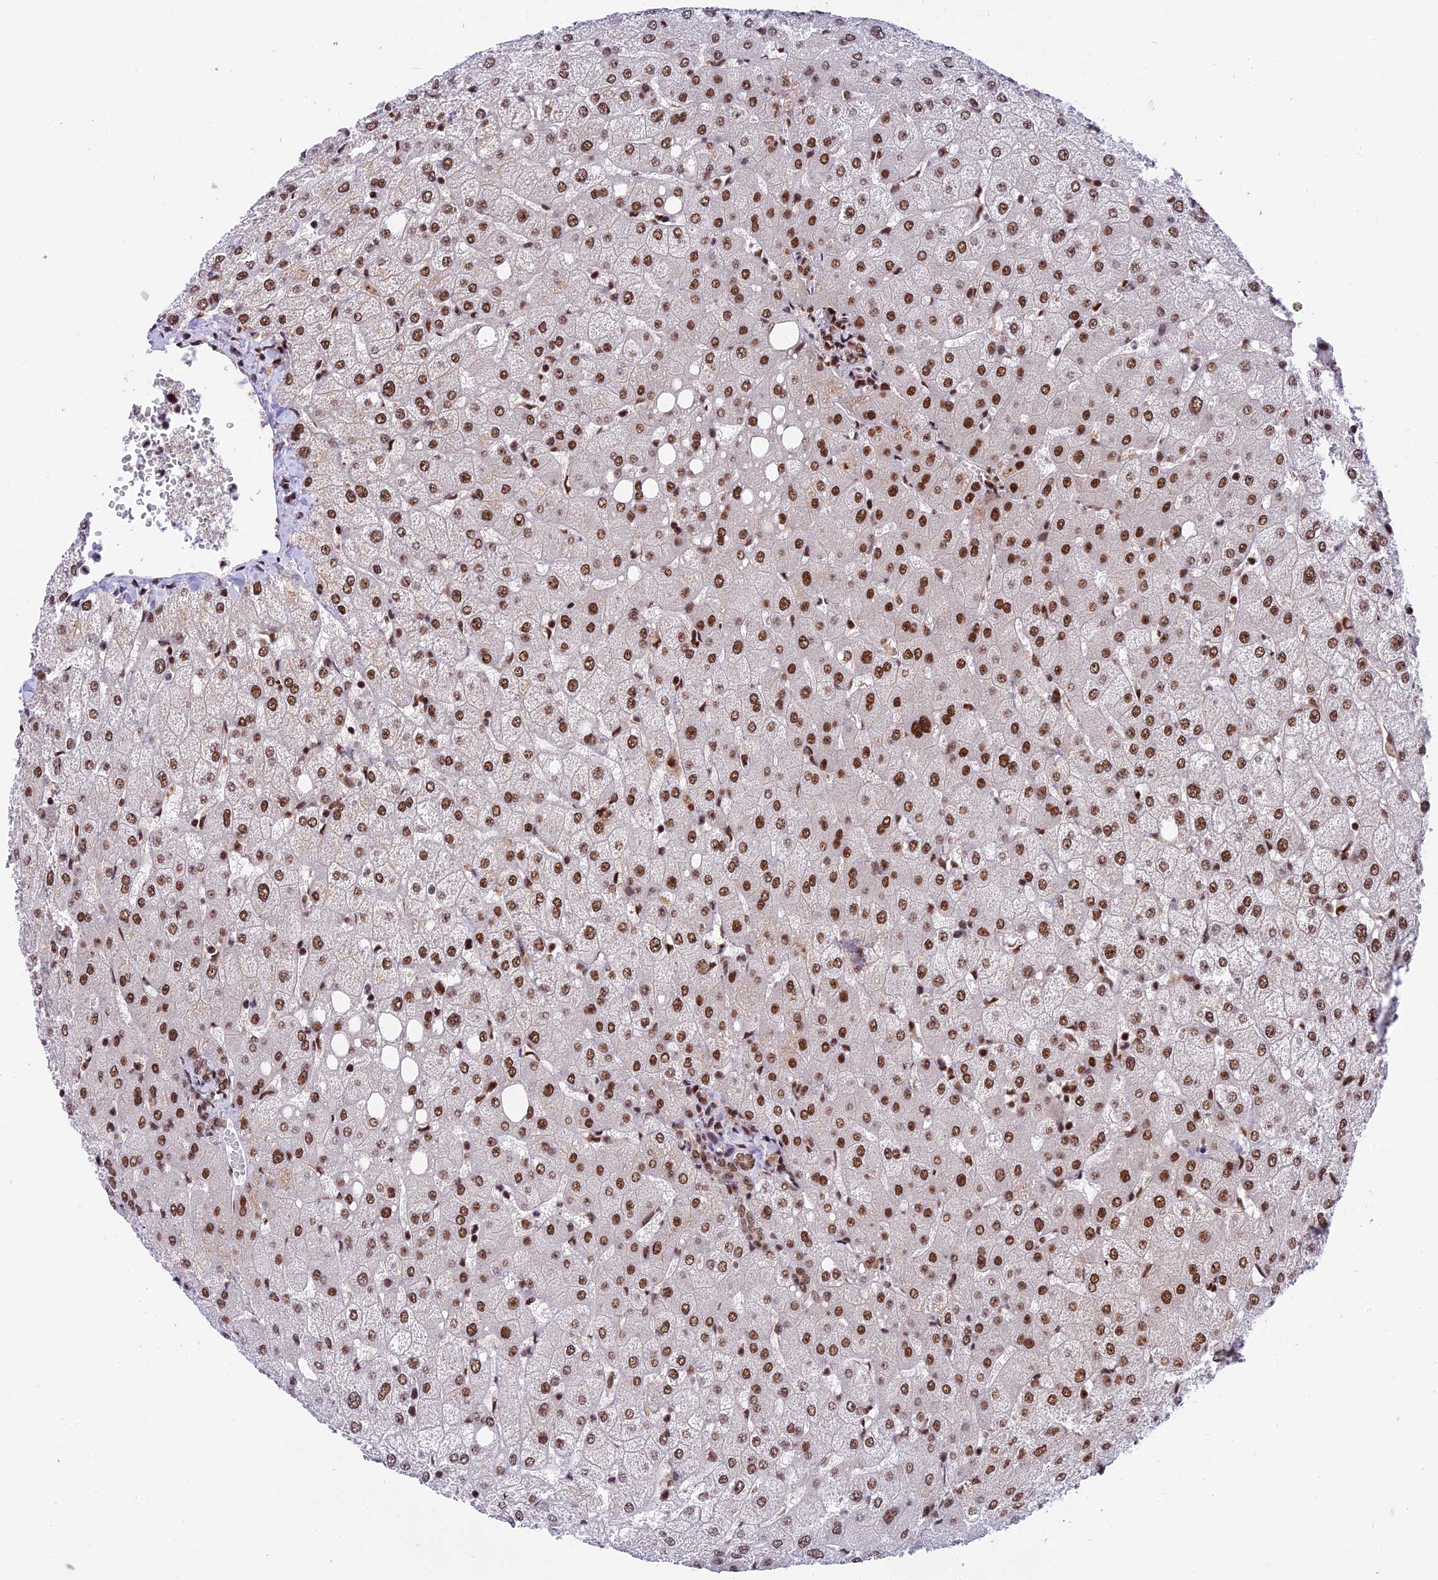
{"staining": {"intensity": "moderate", "quantity": ">75%", "location": "nuclear"}, "tissue": "liver", "cell_type": "Cholangiocytes", "image_type": "normal", "snomed": [{"axis": "morphology", "description": "Normal tissue, NOS"}, {"axis": "topography", "description": "Liver"}], "caption": "Human liver stained with a brown dye displays moderate nuclear positive positivity in approximately >75% of cholangiocytes.", "gene": "RAMACL", "patient": {"sex": "female", "age": 54}}